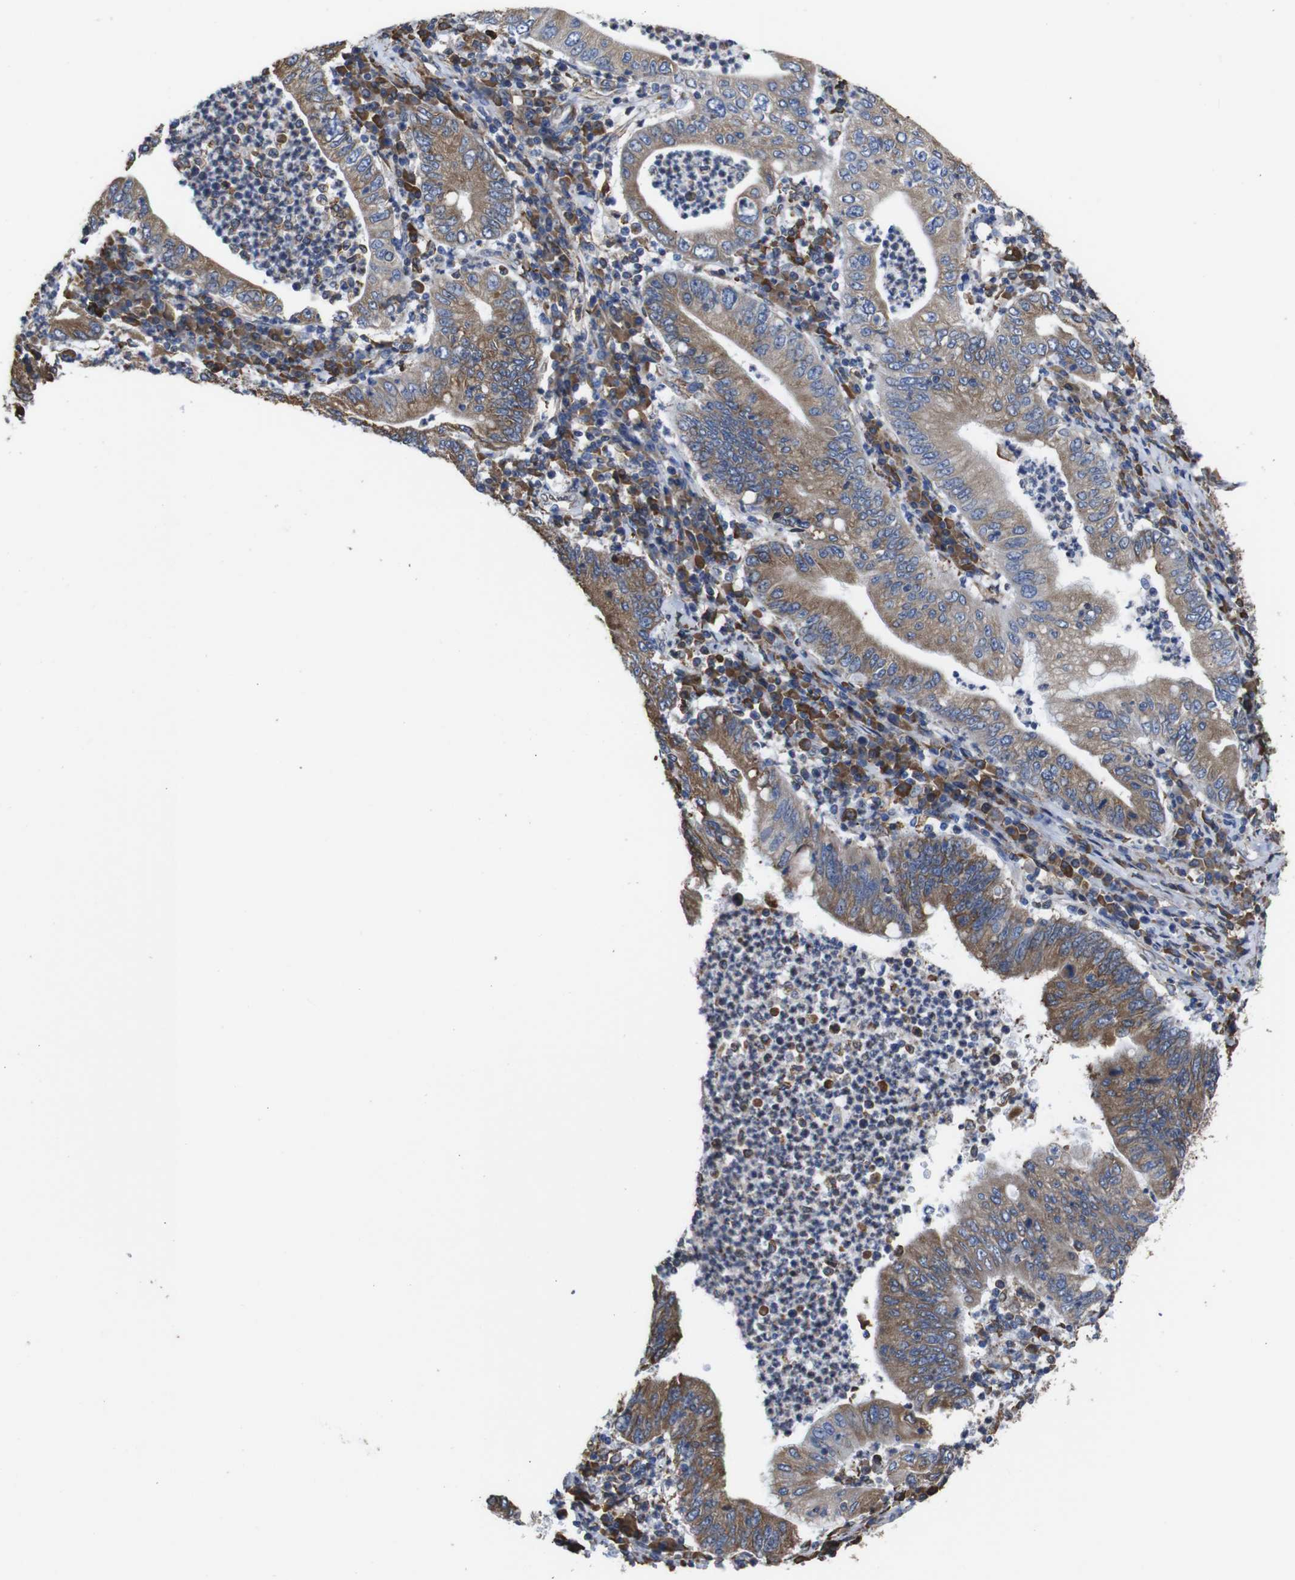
{"staining": {"intensity": "moderate", "quantity": ">75%", "location": "cytoplasmic/membranous"}, "tissue": "stomach cancer", "cell_type": "Tumor cells", "image_type": "cancer", "snomed": [{"axis": "morphology", "description": "Normal tissue, NOS"}, {"axis": "morphology", "description": "Adenocarcinoma, NOS"}, {"axis": "topography", "description": "Esophagus"}, {"axis": "topography", "description": "Stomach, upper"}, {"axis": "topography", "description": "Peripheral nerve tissue"}], "caption": "Protein staining exhibits moderate cytoplasmic/membranous expression in approximately >75% of tumor cells in stomach cancer.", "gene": "PPIB", "patient": {"sex": "male", "age": 62}}